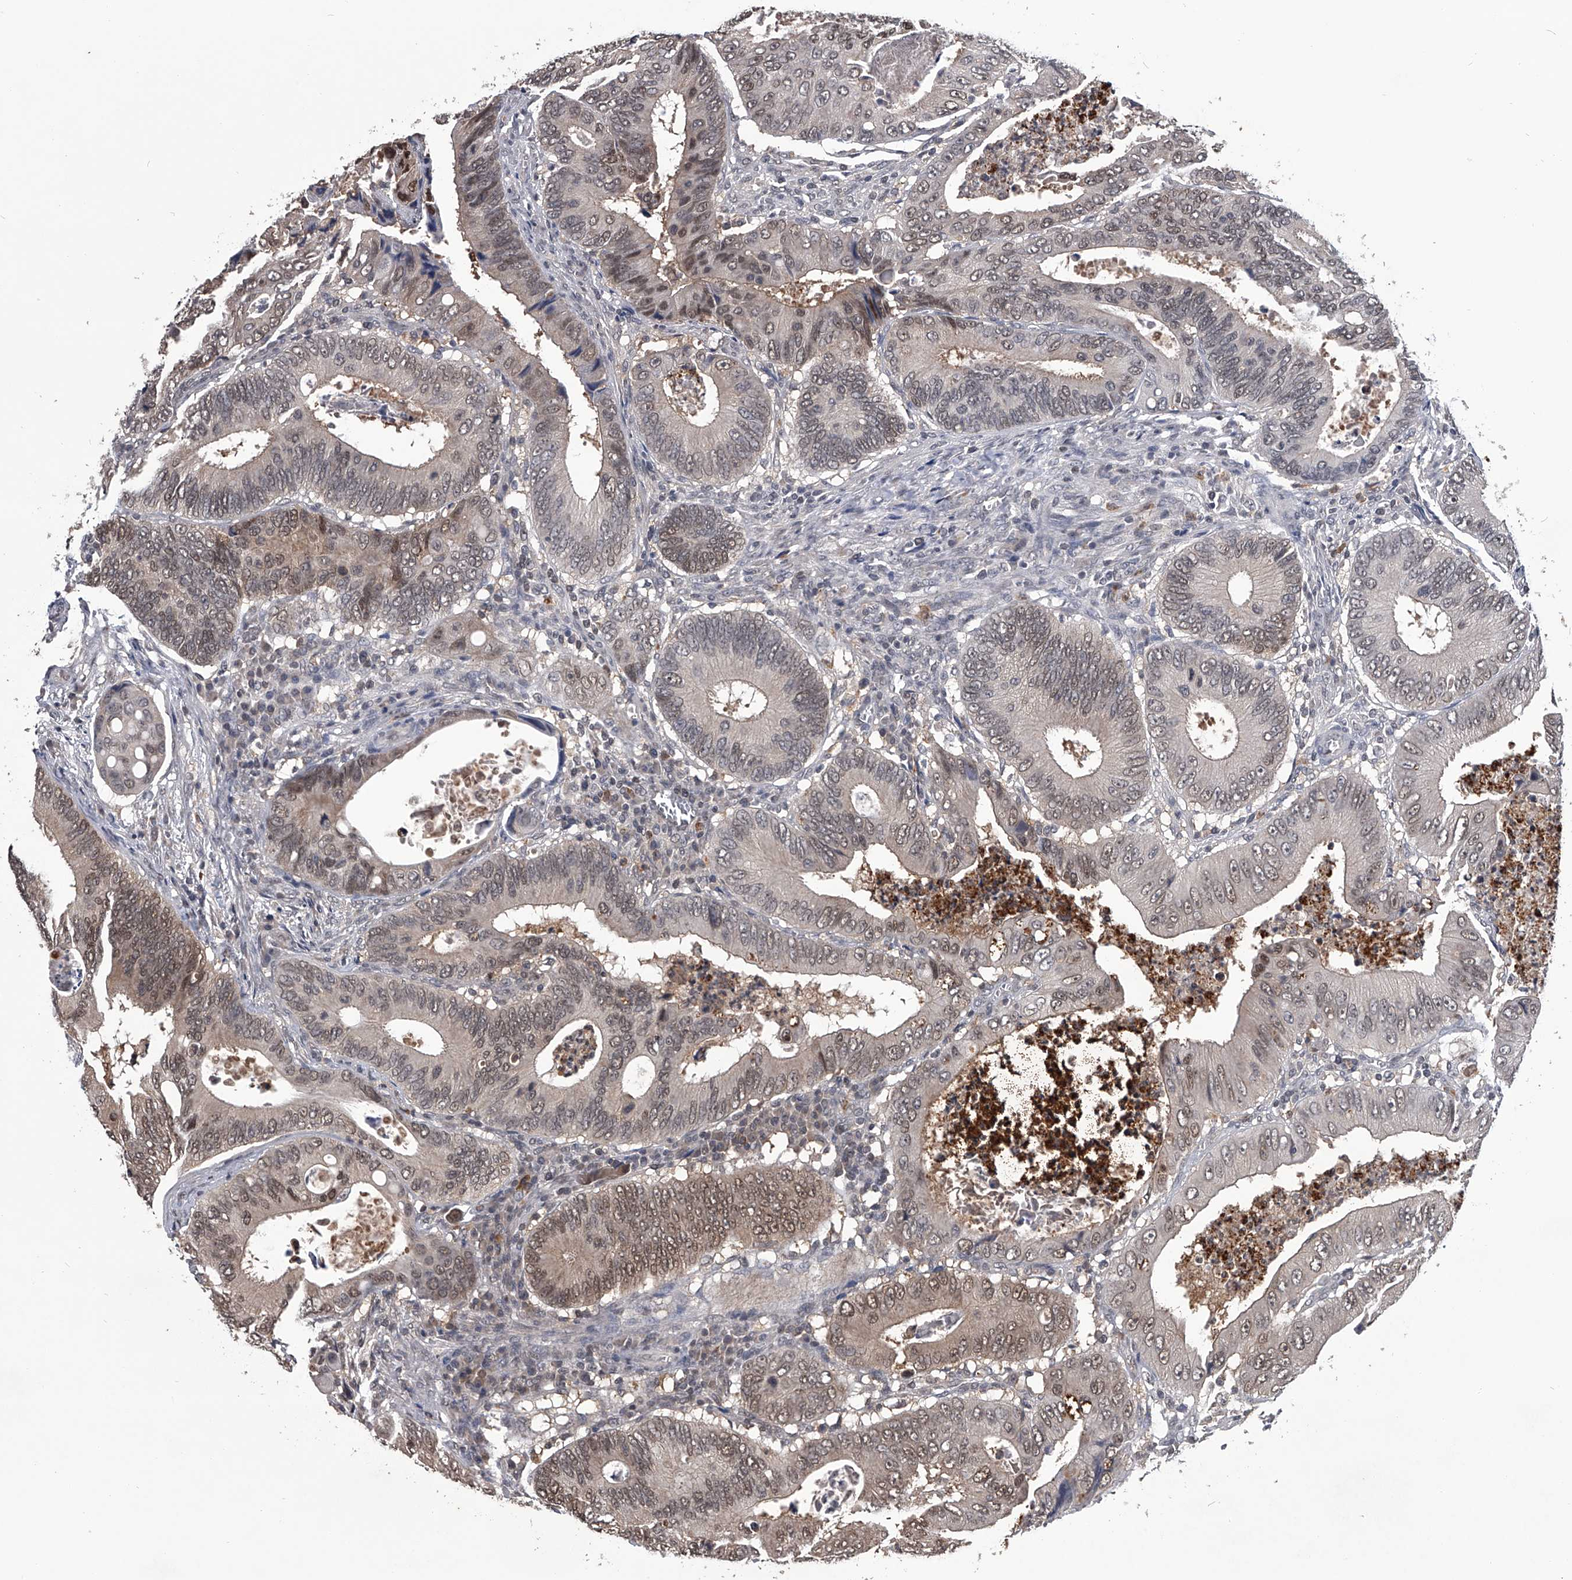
{"staining": {"intensity": "moderate", "quantity": ">75%", "location": "nuclear"}, "tissue": "colorectal cancer", "cell_type": "Tumor cells", "image_type": "cancer", "snomed": [{"axis": "morphology", "description": "Inflammation, NOS"}, {"axis": "morphology", "description": "Adenocarcinoma, NOS"}, {"axis": "topography", "description": "Colon"}], "caption": "Protein staining of colorectal cancer (adenocarcinoma) tissue displays moderate nuclear expression in approximately >75% of tumor cells.", "gene": "TSNAX", "patient": {"sex": "male", "age": 72}}